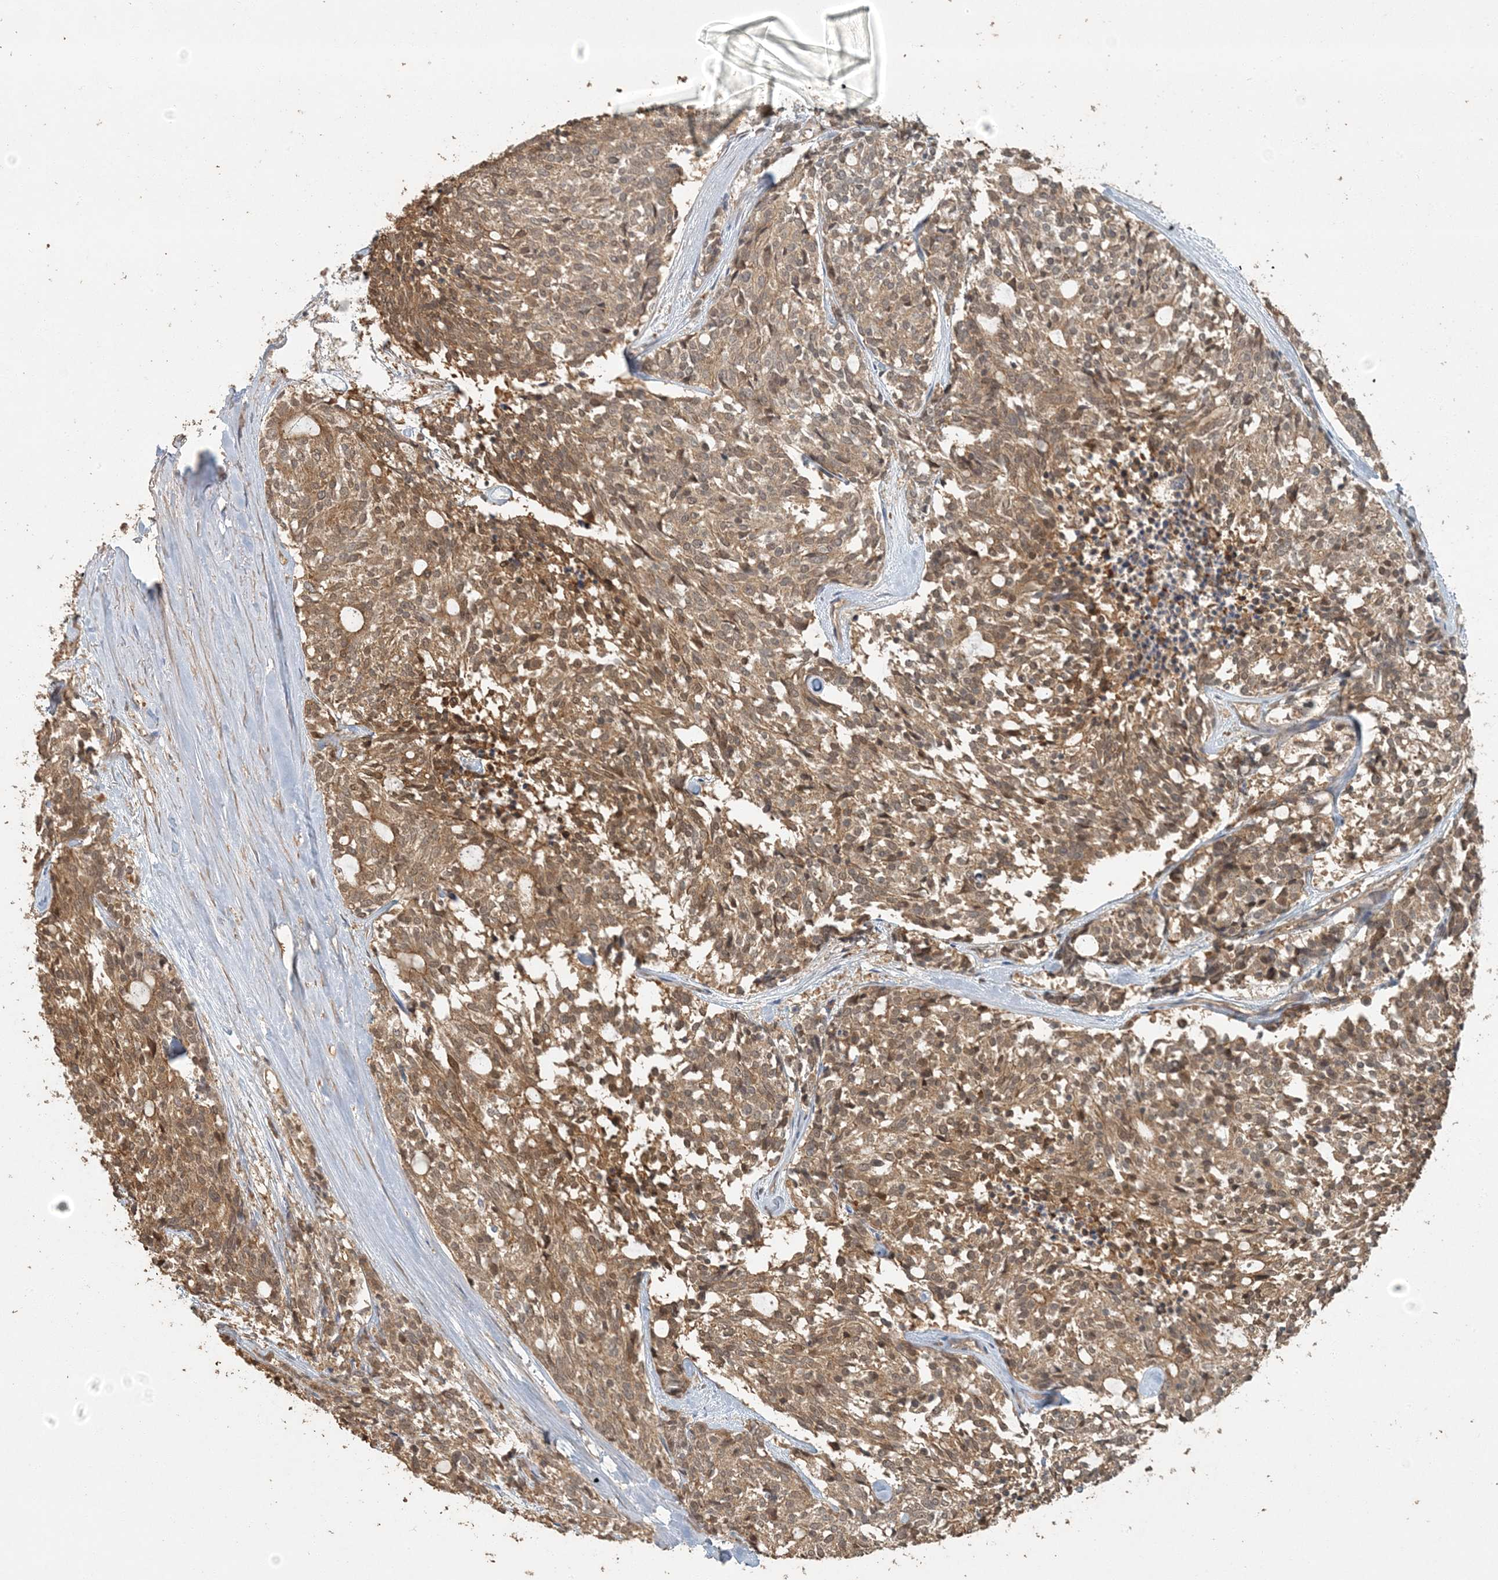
{"staining": {"intensity": "moderate", "quantity": ">75%", "location": "cytoplasmic/membranous"}, "tissue": "carcinoid", "cell_type": "Tumor cells", "image_type": "cancer", "snomed": [{"axis": "morphology", "description": "Carcinoid, malignant, NOS"}, {"axis": "topography", "description": "Pancreas"}], "caption": "Protein expression analysis of human carcinoid reveals moderate cytoplasmic/membranous expression in approximately >75% of tumor cells.", "gene": "AK9", "patient": {"sex": "female", "age": 54}}